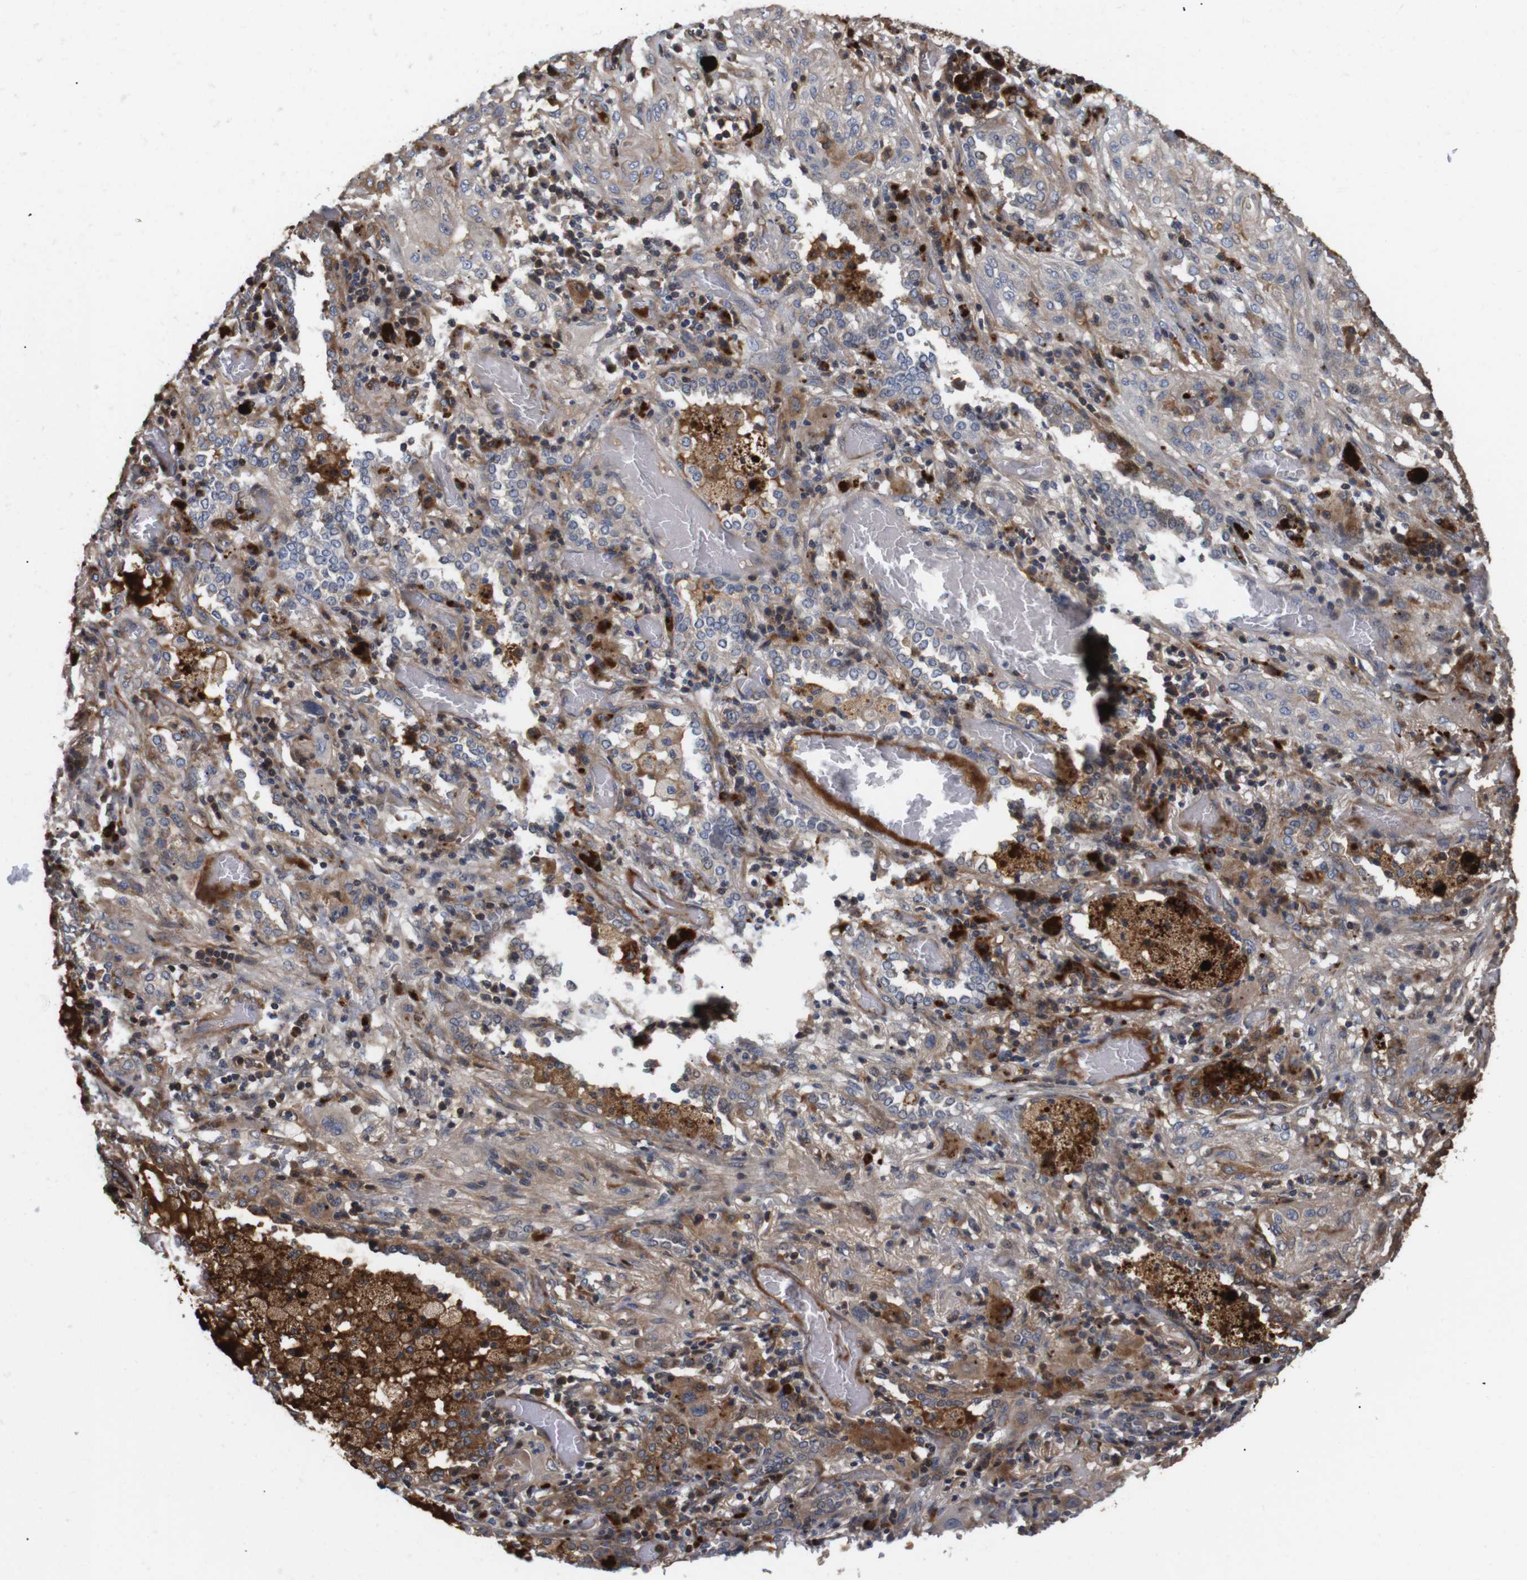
{"staining": {"intensity": "moderate", "quantity": "<25%", "location": "cytoplasmic/membranous"}, "tissue": "lung cancer", "cell_type": "Tumor cells", "image_type": "cancer", "snomed": [{"axis": "morphology", "description": "Squamous cell carcinoma, NOS"}, {"axis": "topography", "description": "Lung"}], "caption": "There is low levels of moderate cytoplasmic/membranous positivity in tumor cells of lung squamous cell carcinoma, as demonstrated by immunohistochemical staining (brown color).", "gene": "SPRY3", "patient": {"sex": "female", "age": 47}}